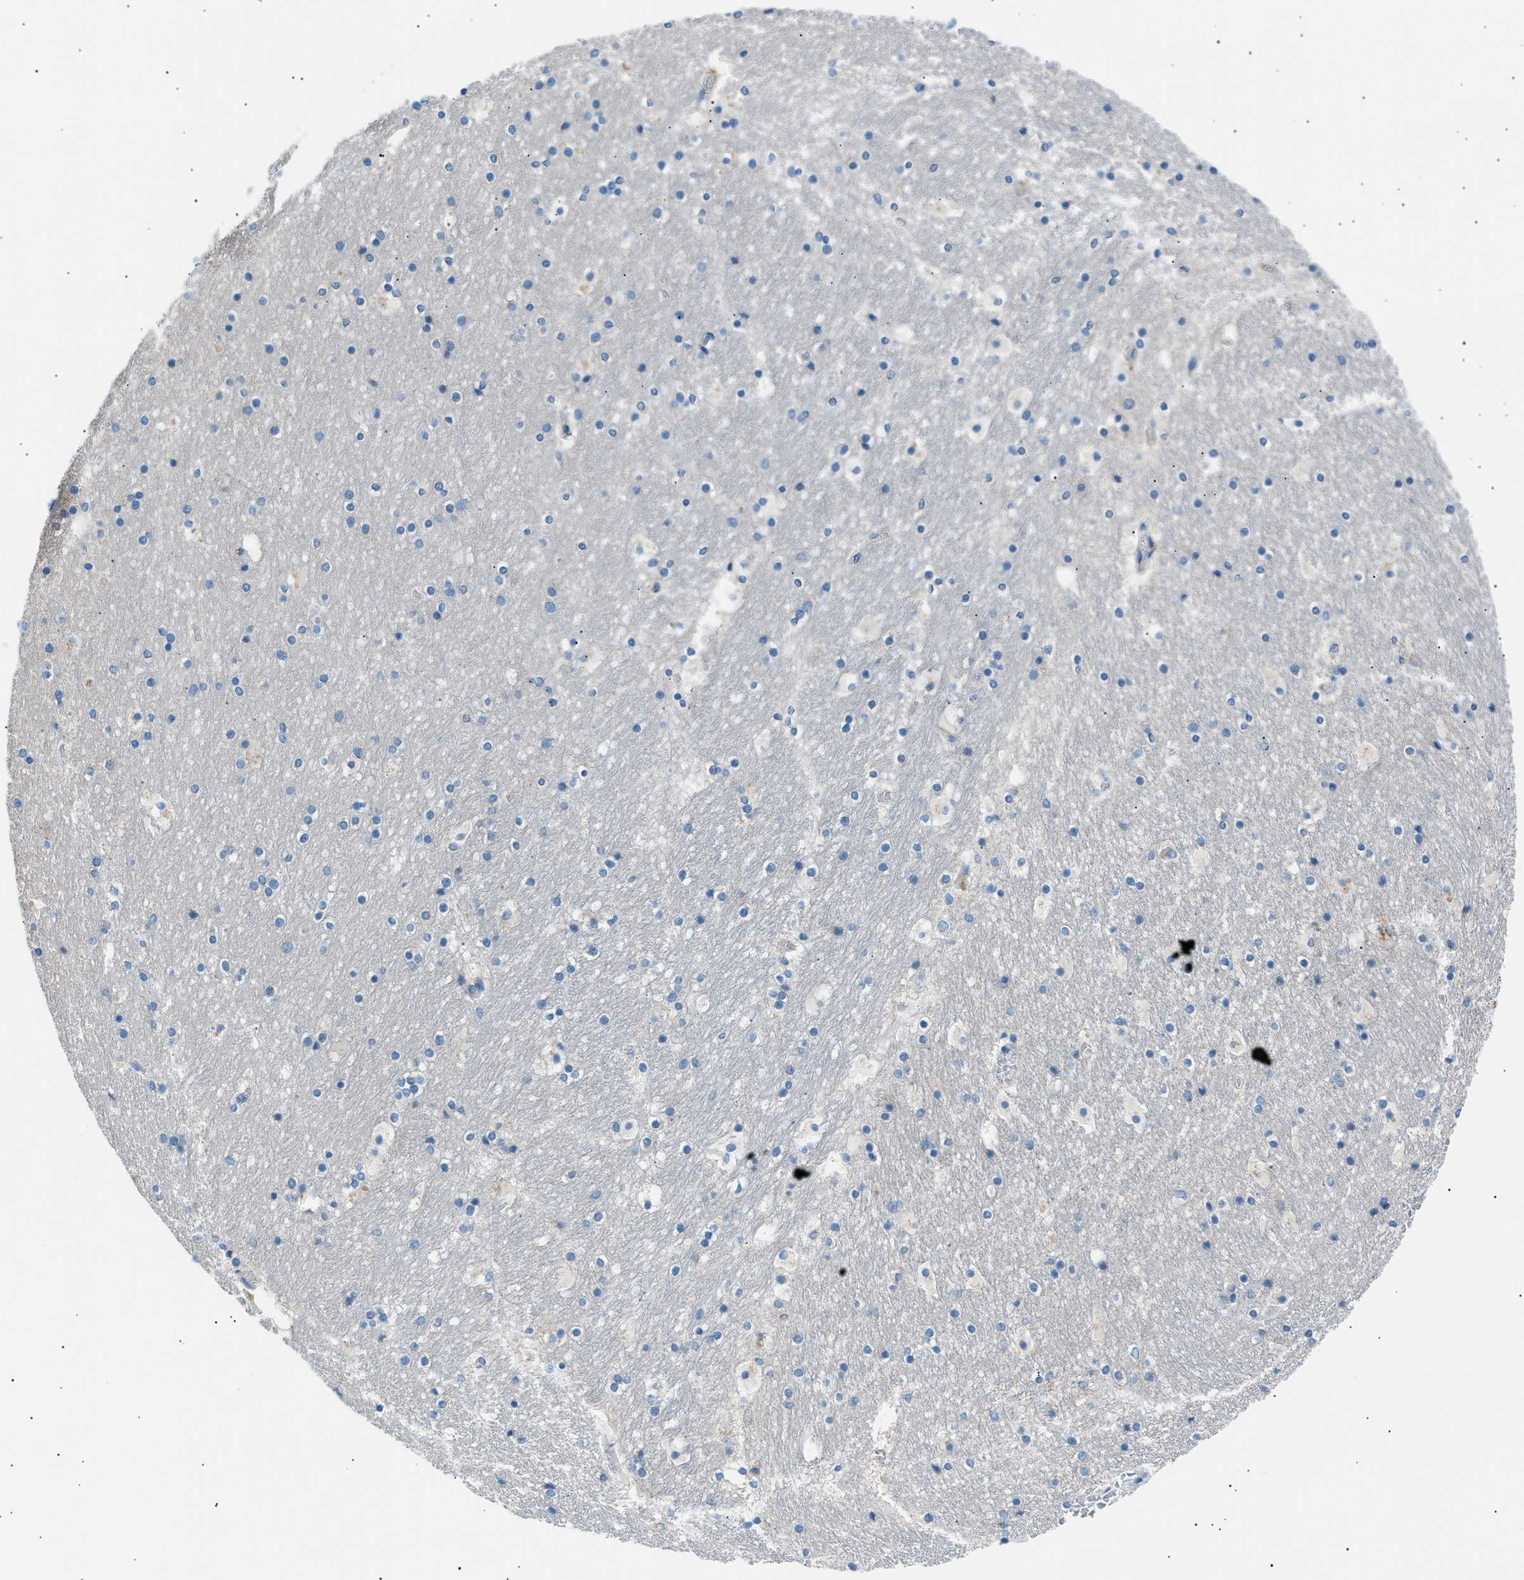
{"staining": {"intensity": "negative", "quantity": "none", "location": "none"}, "tissue": "hippocampus", "cell_type": "Glial cells", "image_type": "normal", "snomed": [{"axis": "morphology", "description": "Normal tissue, NOS"}, {"axis": "topography", "description": "Hippocampus"}], "caption": "Protein analysis of unremarkable hippocampus exhibits no significant staining in glial cells.", "gene": "LRRC37B", "patient": {"sex": "male", "age": 45}}